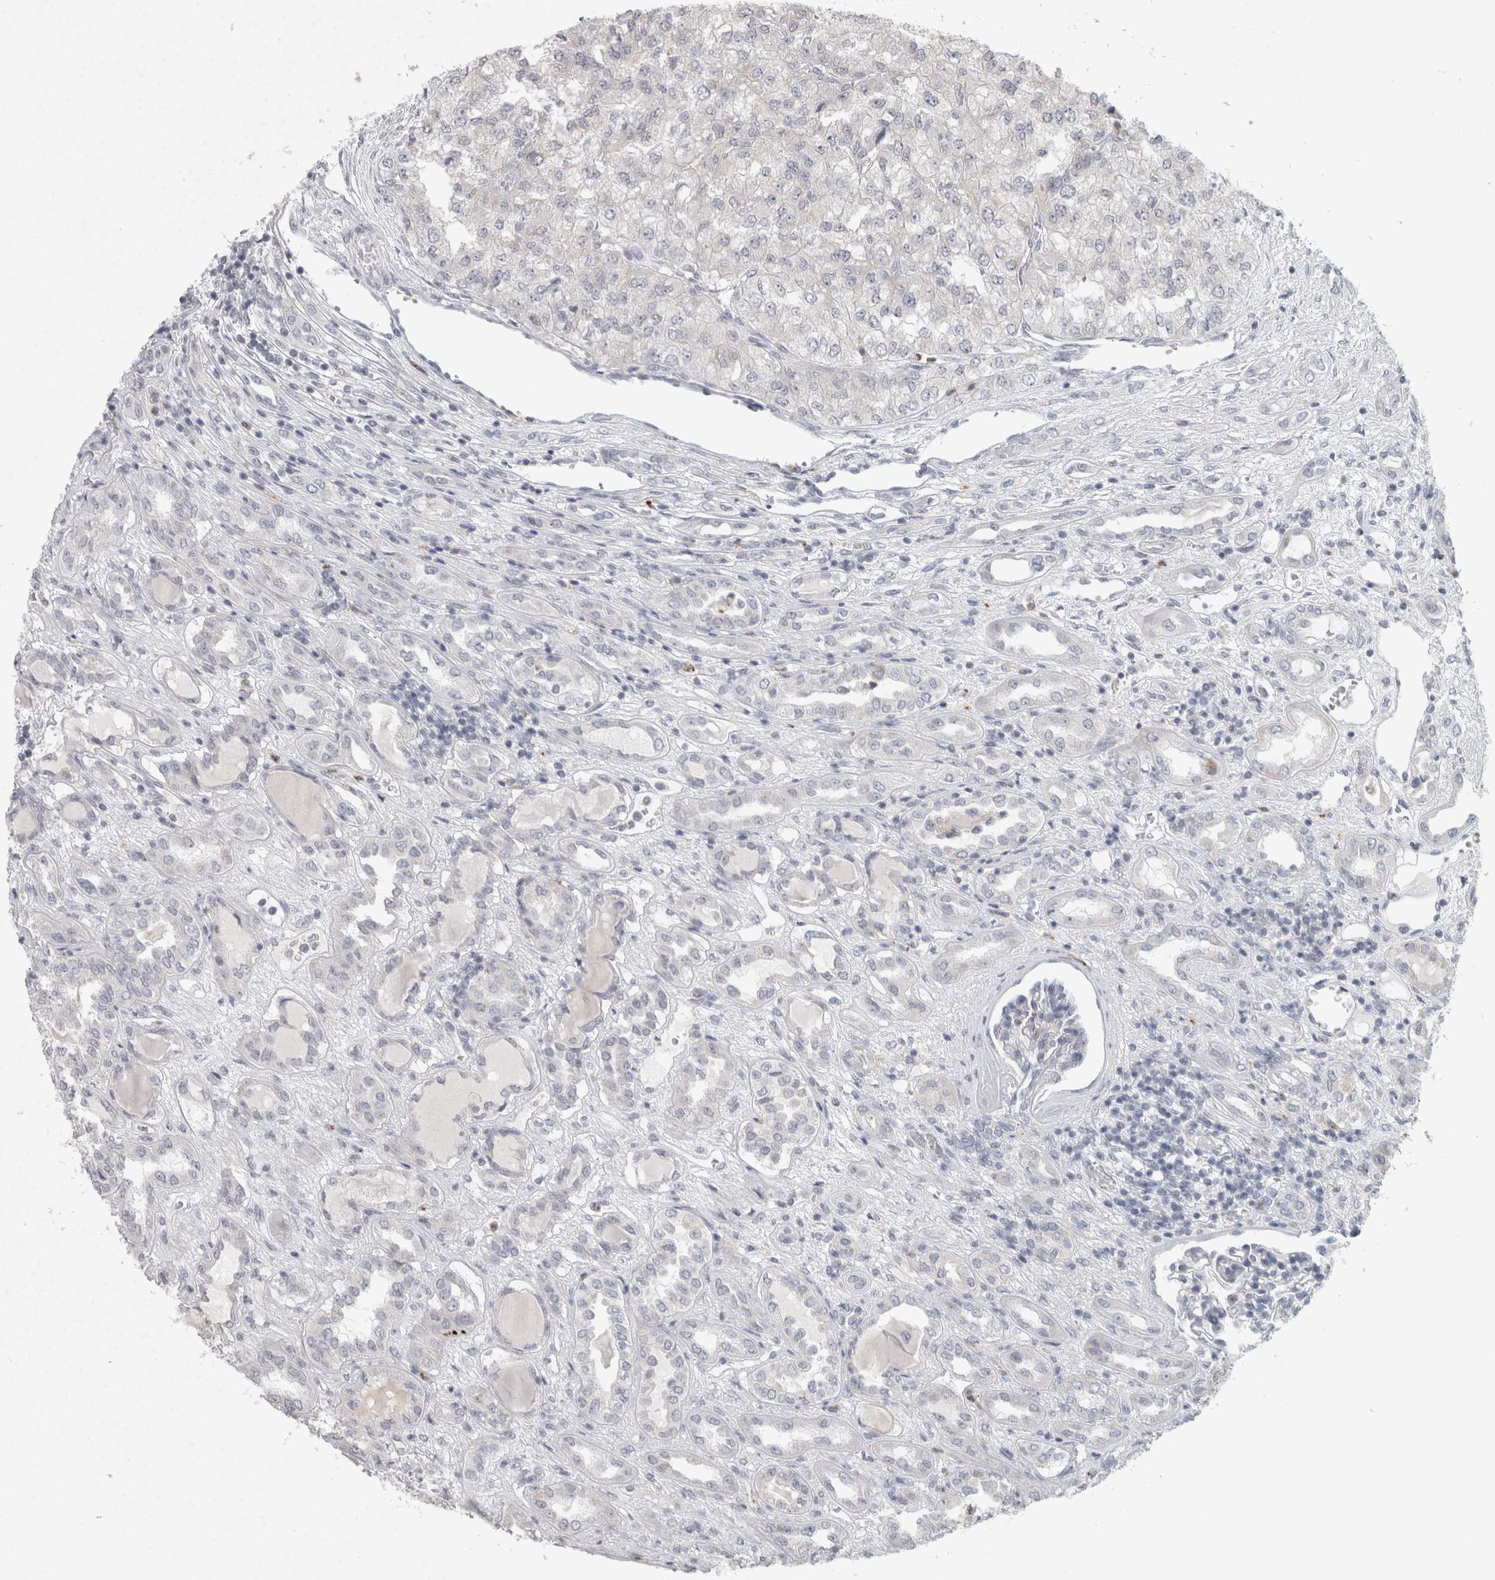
{"staining": {"intensity": "negative", "quantity": "none", "location": "none"}, "tissue": "renal cancer", "cell_type": "Tumor cells", "image_type": "cancer", "snomed": [{"axis": "morphology", "description": "Adenocarcinoma, NOS"}, {"axis": "topography", "description": "Kidney"}], "caption": "Immunohistochemistry histopathology image of neoplastic tissue: adenocarcinoma (renal) stained with DAB shows no significant protein positivity in tumor cells. (IHC, brightfield microscopy, high magnification).", "gene": "PTPRN2", "patient": {"sex": "female", "age": 54}}